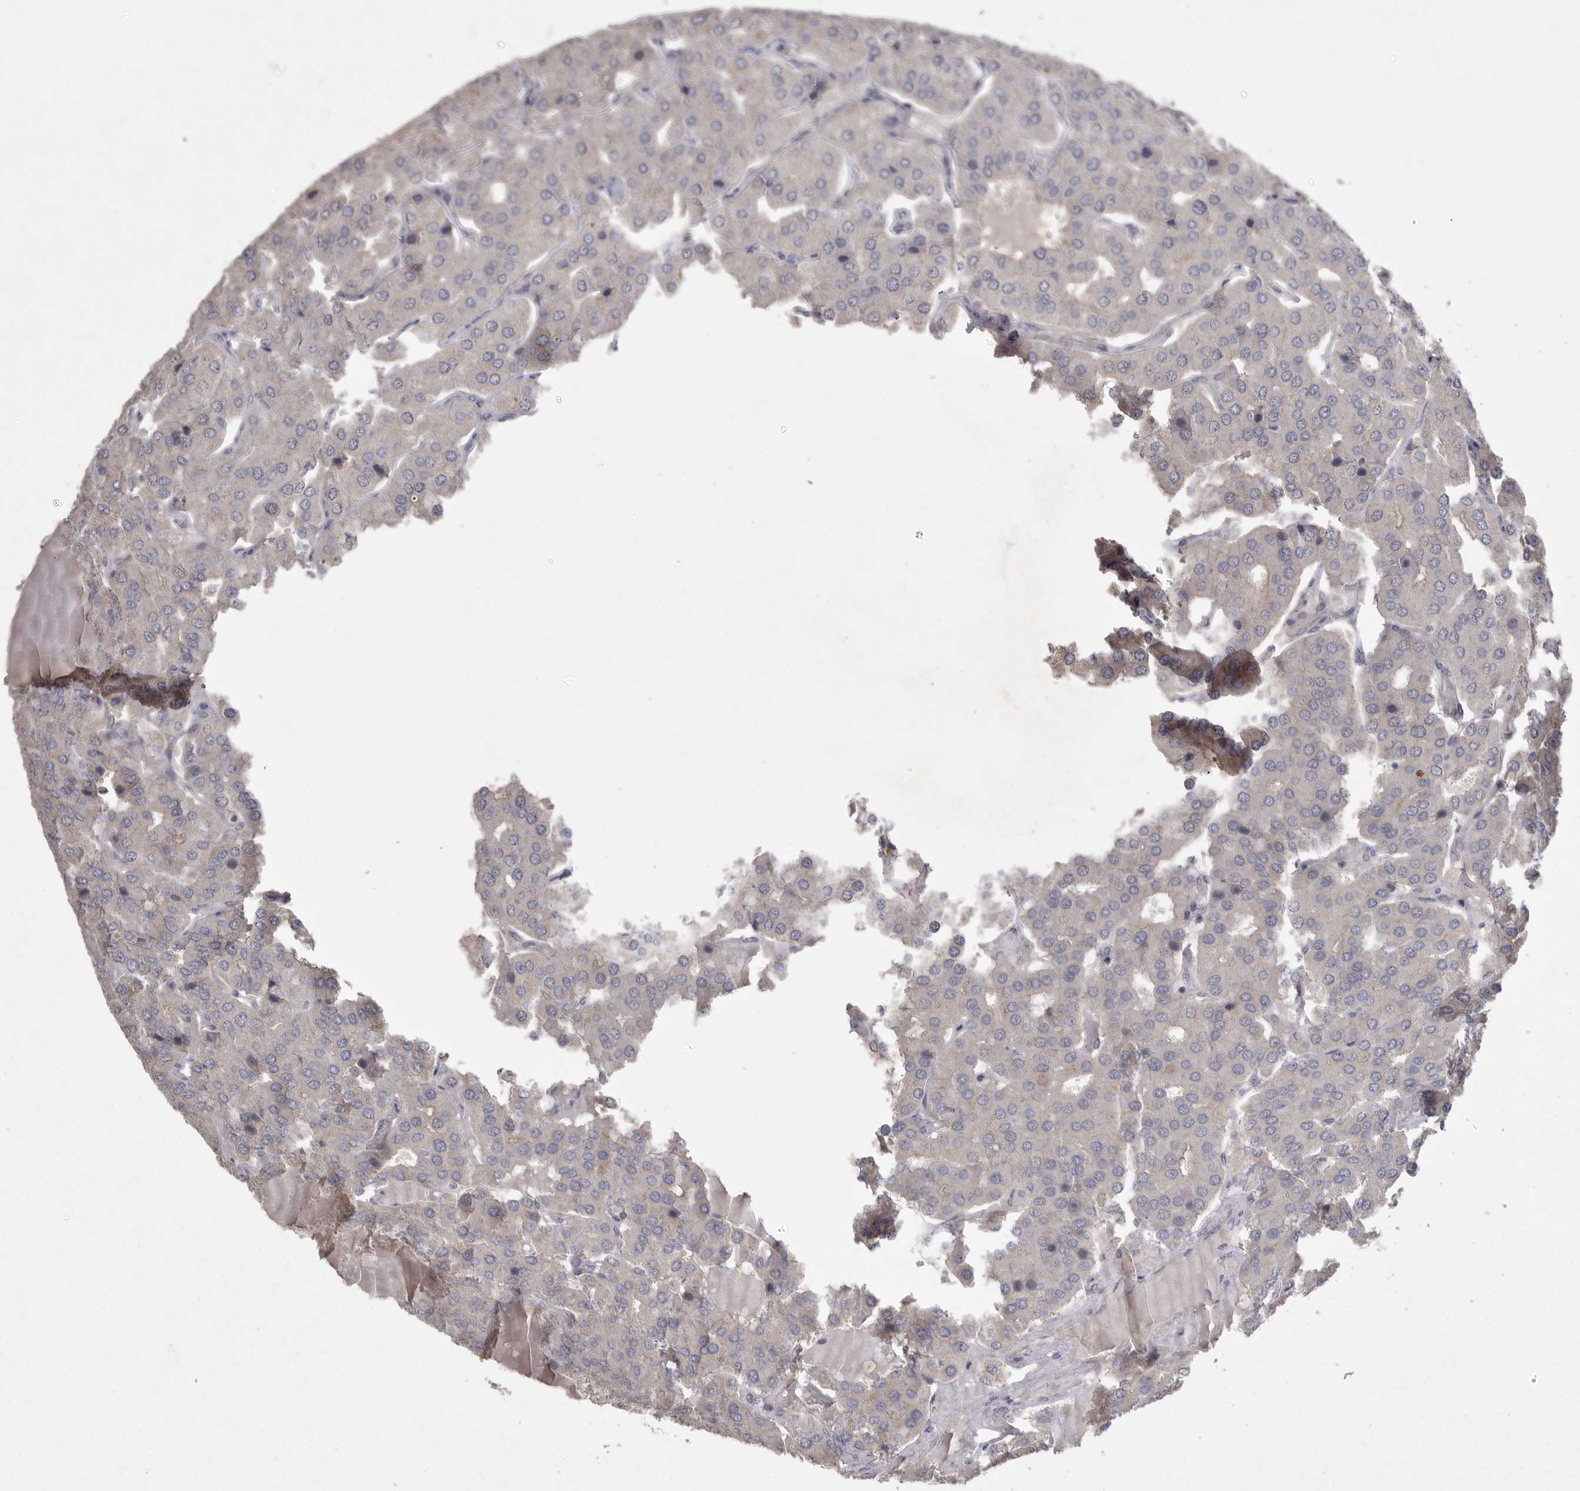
{"staining": {"intensity": "negative", "quantity": "none", "location": "none"}, "tissue": "parathyroid gland", "cell_type": "Glandular cells", "image_type": "normal", "snomed": [{"axis": "morphology", "description": "Normal tissue, NOS"}, {"axis": "morphology", "description": "Adenoma, NOS"}, {"axis": "topography", "description": "Parathyroid gland"}], "caption": "A histopathology image of human parathyroid gland is negative for staining in glandular cells. (DAB IHC visualized using brightfield microscopy, high magnification).", "gene": "VANGL2", "patient": {"sex": "female", "age": 86}}